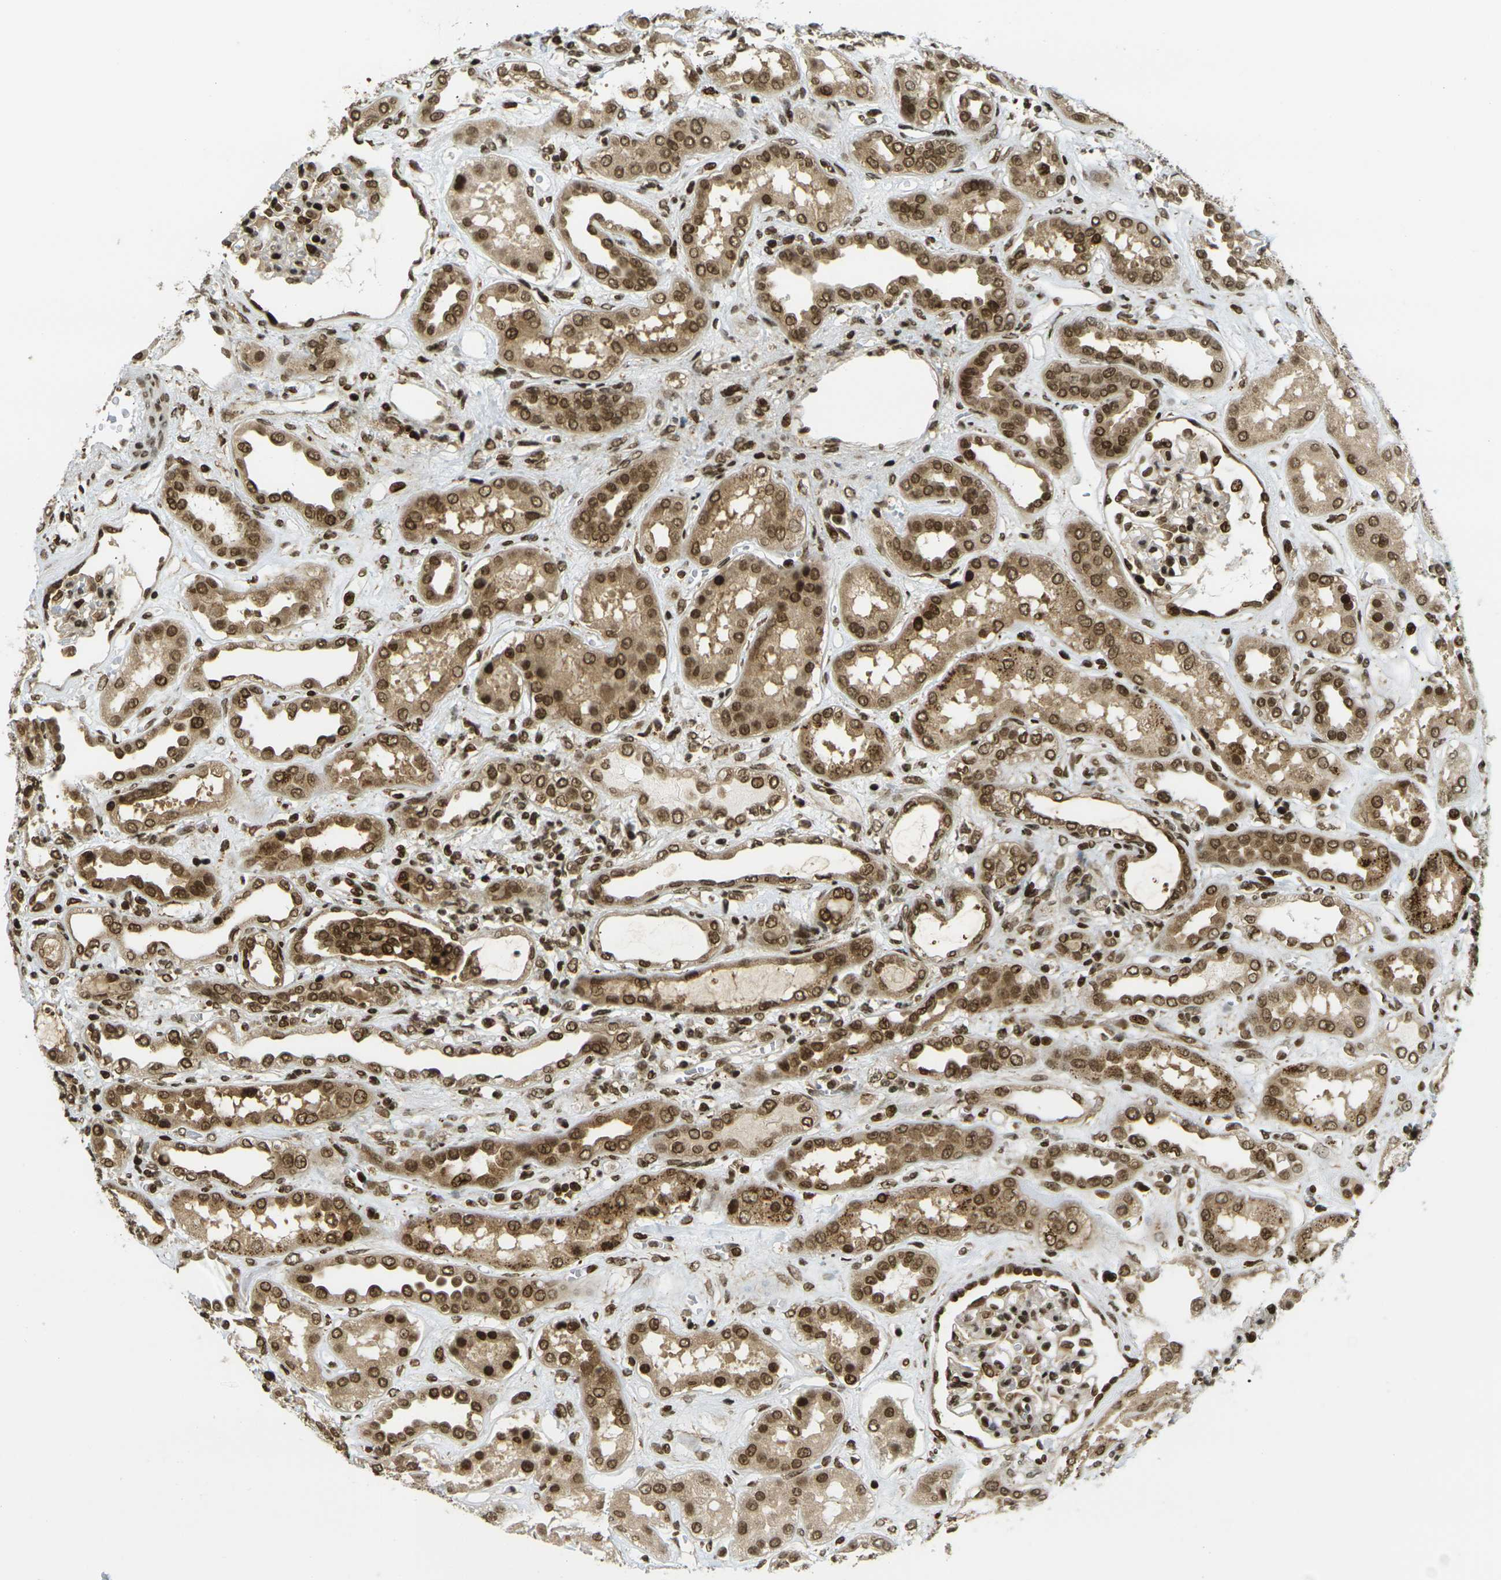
{"staining": {"intensity": "strong", "quantity": ">75%", "location": "nuclear"}, "tissue": "kidney", "cell_type": "Cells in glomeruli", "image_type": "normal", "snomed": [{"axis": "morphology", "description": "Normal tissue, NOS"}, {"axis": "topography", "description": "Kidney"}], "caption": "High-power microscopy captured an immunohistochemistry (IHC) micrograph of normal kidney, revealing strong nuclear positivity in approximately >75% of cells in glomeruli. The protein is stained brown, and the nuclei are stained in blue (DAB (3,3'-diaminobenzidine) IHC with brightfield microscopy, high magnification).", "gene": "RUVBL2", "patient": {"sex": "male", "age": 59}}